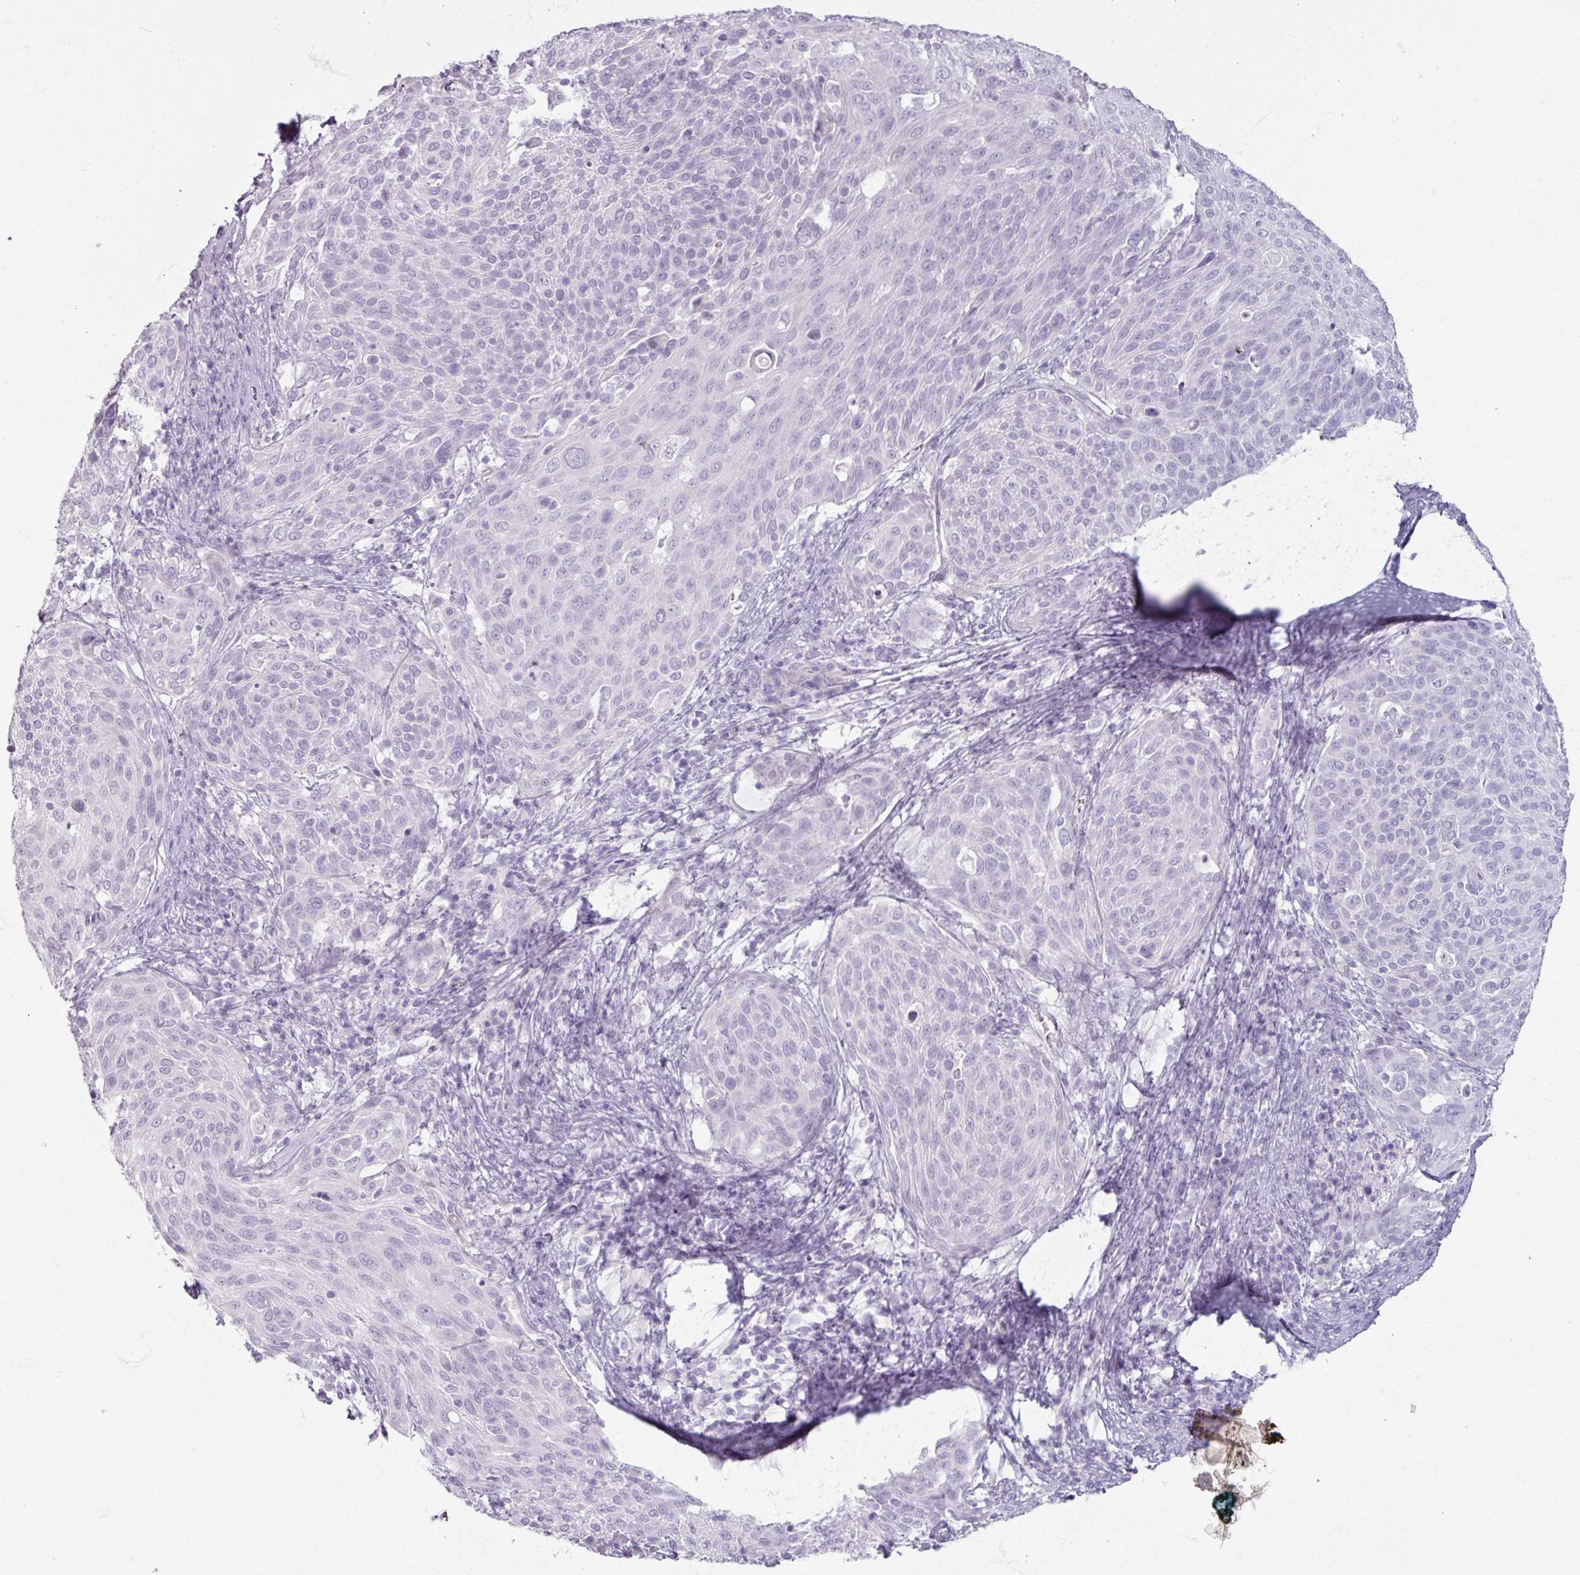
{"staining": {"intensity": "negative", "quantity": "none", "location": "none"}, "tissue": "cervical cancer", "cell_type": "Tumor cells", "image_type": "cancer", "snomed": [{"axis": "morphology", "description": "Squamous cell carcinoma, NOS"}, {"axis": "topography", "description": "Cervix"}], "caption": "This is an IHC photomicrograph of cervical cancer. There is no expression in tumor cells.", "gene": "TG", "patient": {"sex": "female", "age": 31}}